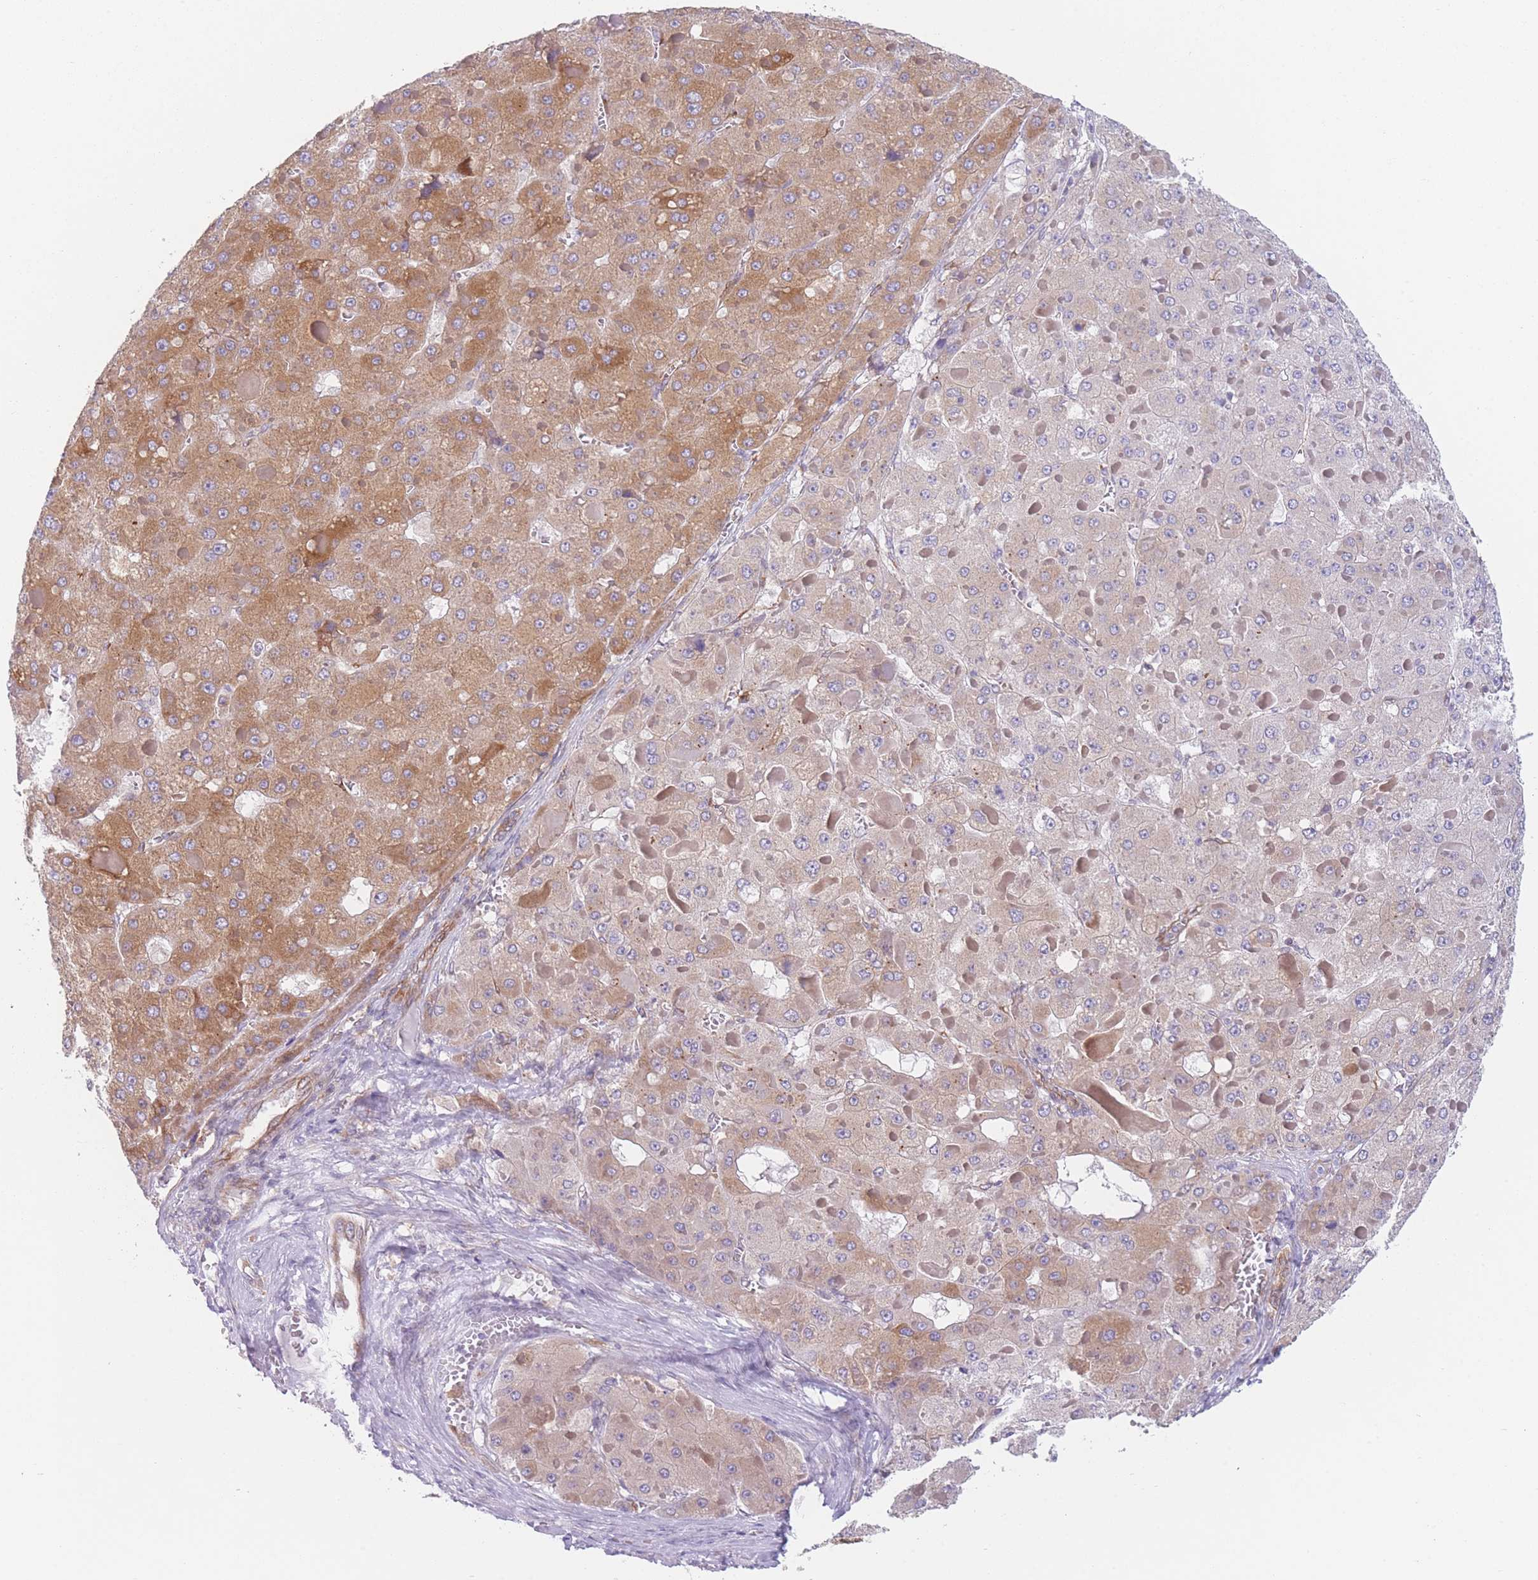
{"staining": {"intensity": "moderate", "quantity": "<25%", "location": "cytoplasmic/membranous"}, "tissue": "liver cancer", "cell_type": "Tumor cells", "image_type": "cancer", "snomed": [{"axis": "morphology", "description": "Carcinoma, Hepatocellular, NOS"}, {"axis": "topography", "description": "Liver"}], "caption": "Liver hepatocellular carcinoma stained with DAB (3,3'-diaminobenzidine) immunohistochemistry reveals low levels of moderate cytoplasmic/membranous expression in about <25% of tumor cells. (Brightfield microscopy of DAB IHC at high magnification).", "gene": "AK9", "patient": {"sex": "female", "age": 73}}